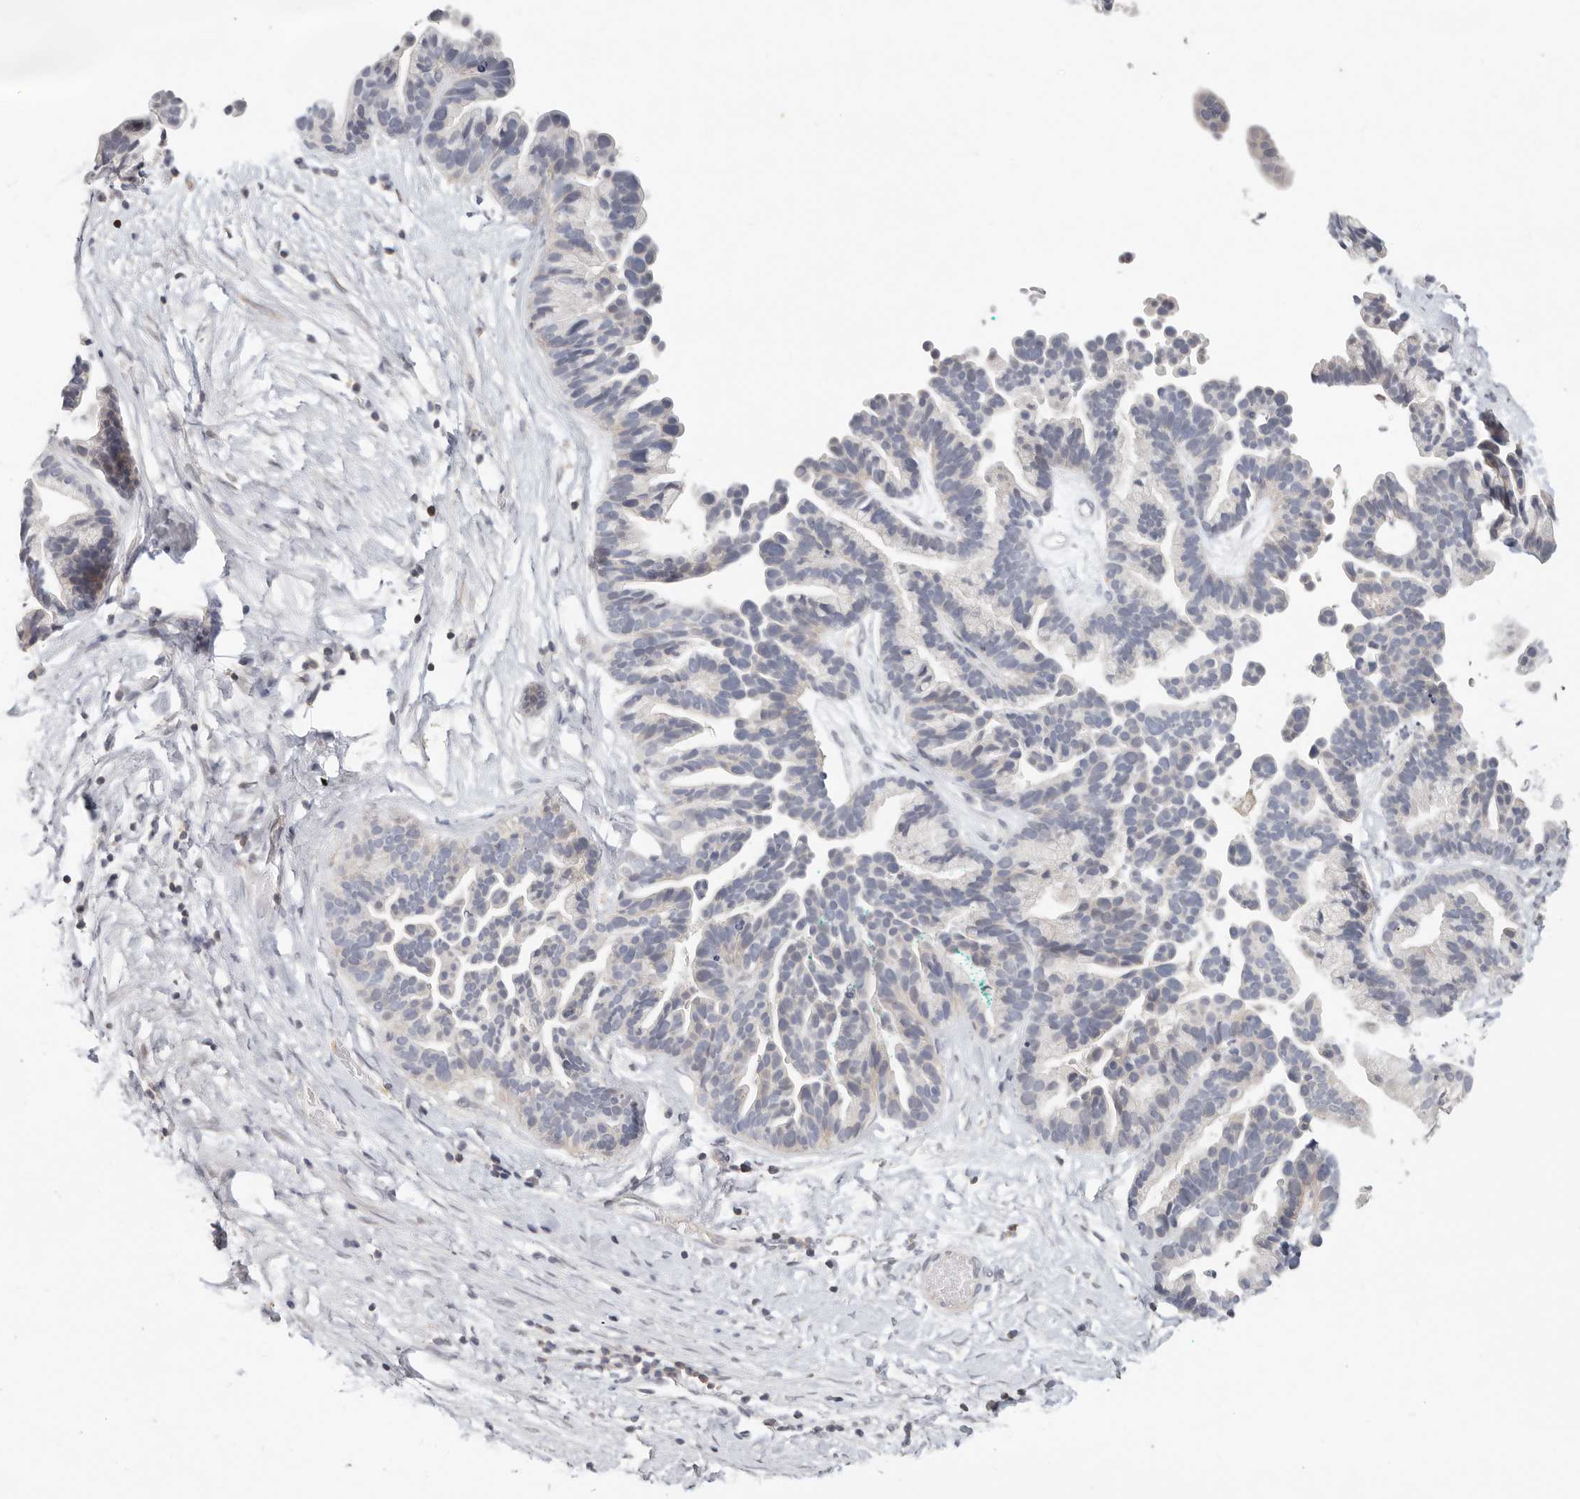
{"staining": {"intensity": "negative", "quantity": "none", "location": "none"}, "tissue": "ovarian cancer", "cell_type": "Tumor cells", "image_type": "cancer", "snomed": [{"axis": "morphology", "description": "Cystadenocarcinoma, serous, NOS"}, {"axis": "topography", "description": "Ovary"}], "caption": "Immunohistochemistry (IHC) of human ovarian cancer (serous cystadenocarcinoma) displays no positivity in tumor cells.", "gene": "TMEM63B", "patient": {"sex": "female", "age": 56}}